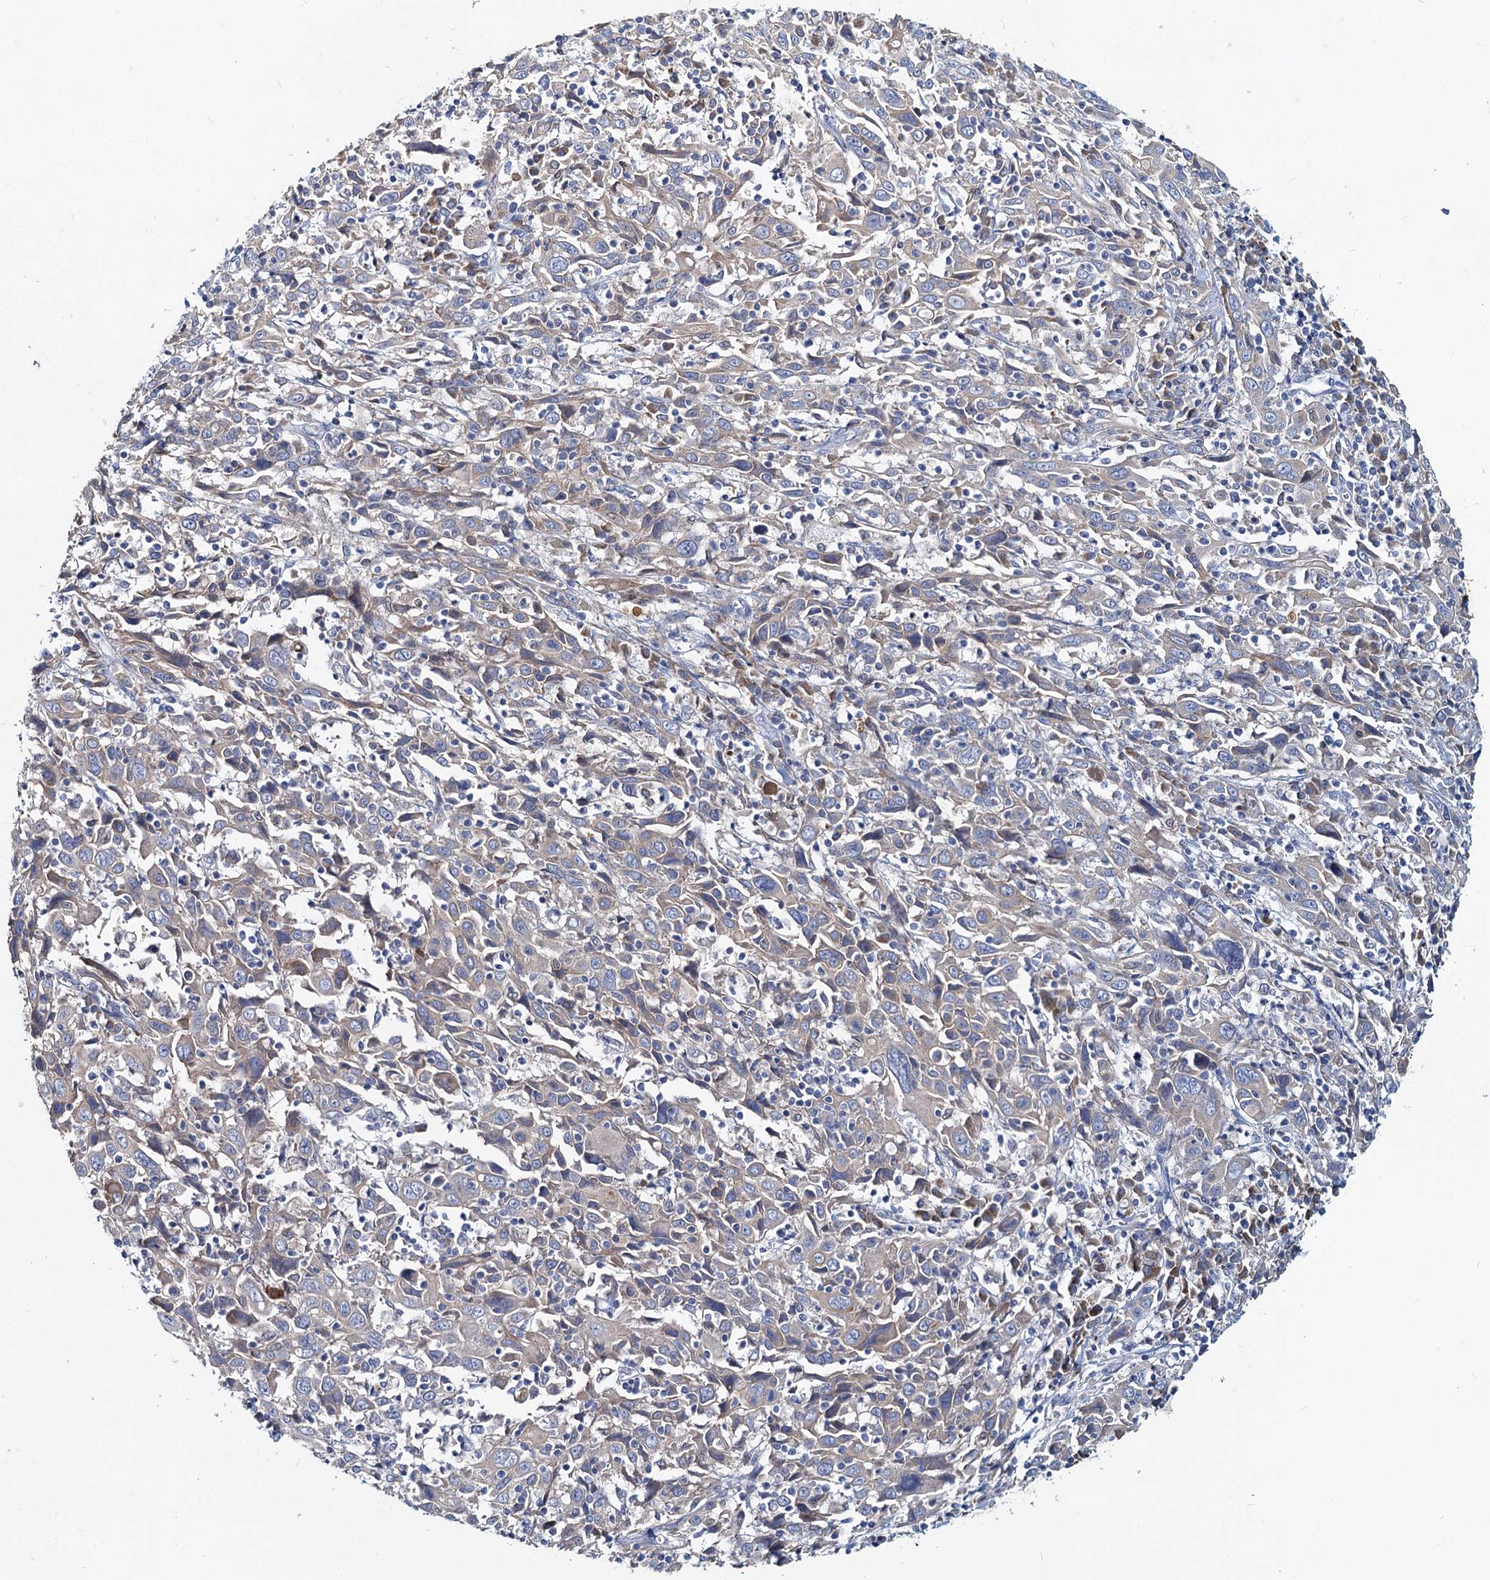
{"staining": {"intensity": "negative", "quantity": "none", "location": "none"}, "tissue": "cervical cancer", "cell_type": "Tumor cells", "image_type": "cancer", "snomed": [{"axis": "morphology", "description": "Squamous cell carcinoma, NOS"}, {"axis": "topography", "description": "Cervix"}], "caption": "Immunohistochemistry image of neoplastic tissue: cervical cancer stained with DAB (3,3'-diaminobenzidine) exhibits no significant protein expression in tumor cells.", "gene": "TMX2", "patient": {"sex": "female", "age": 46}}